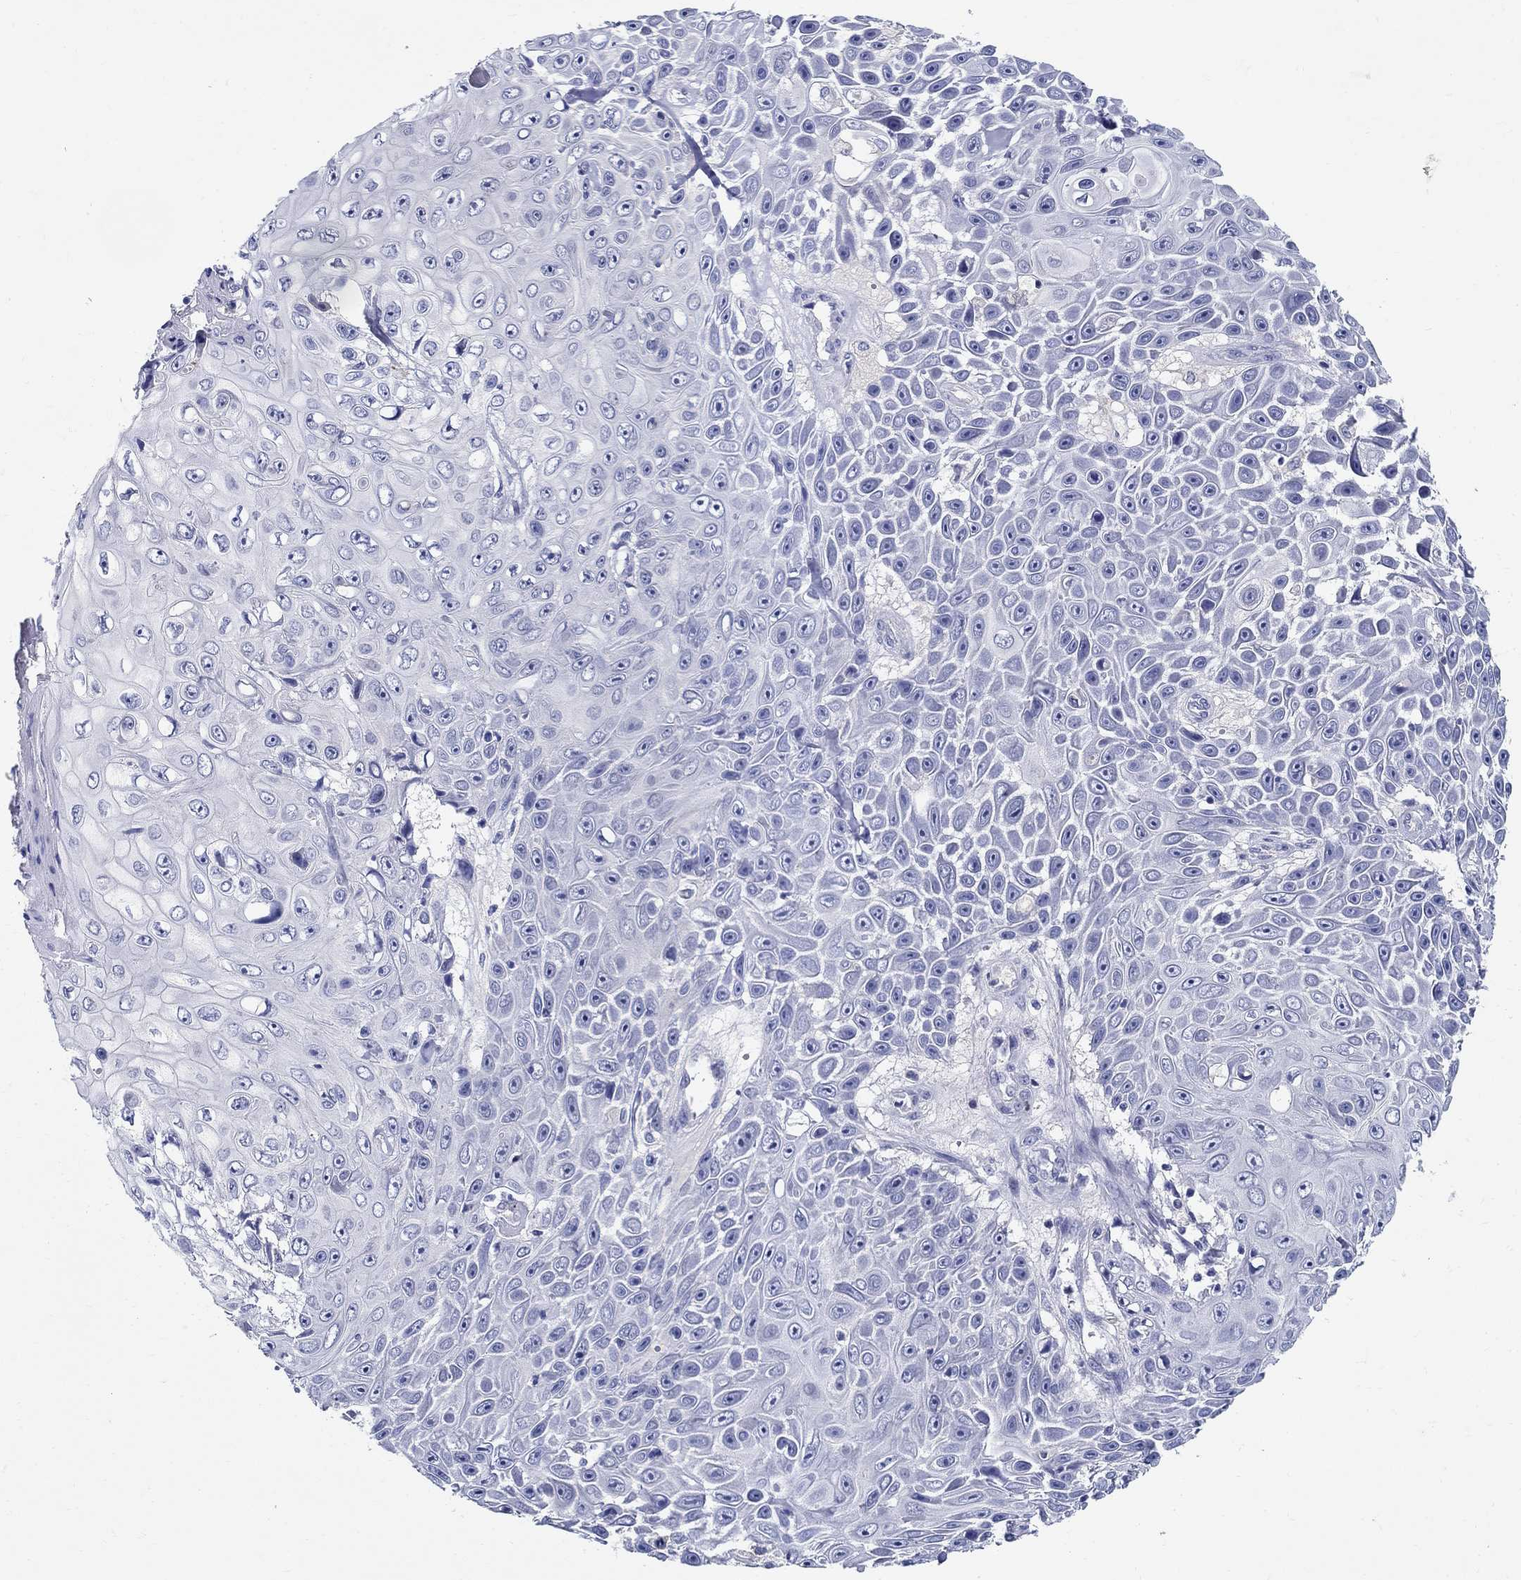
{"staining": {"intensity": "negative", "quantity": "none", "location": "none"}, "tissue": "skin cancer", "cell_type": "Tumor cells", "image_type": "cancer", "snomed": [{"axis": "morphology", "description": "Squamous cell carcinoma, NOS"}, {"axis": "topography", "description": "Skin"}], "caption": "High magnification brightfield microscopy of squamous cell carcinoma (skin) stained with DAB (3,3'-diaminobenzidine) (brown) and counterstained with hematoxylin (blue): tumor cells show no significant expression.", "gene": "CRYGD", "patient": {"sex": "male", "age": 82}}